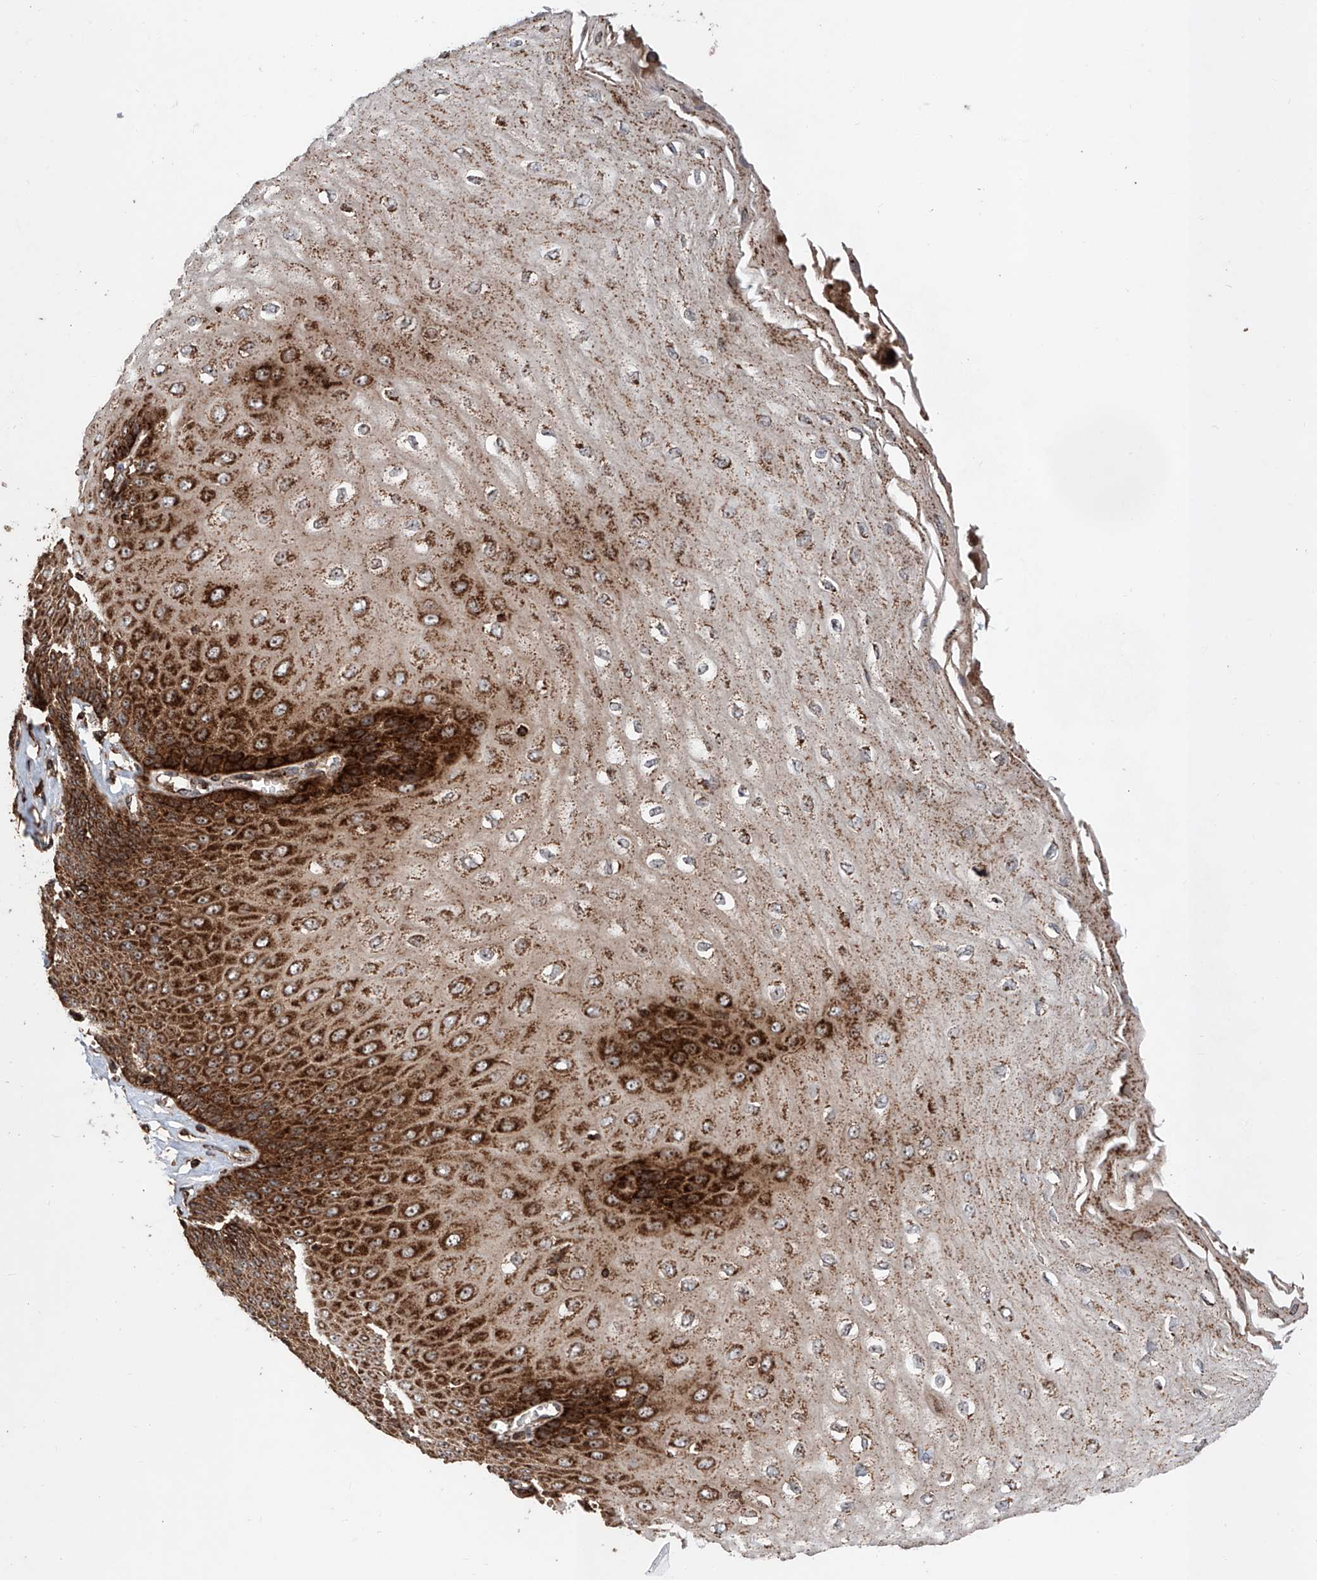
{"staining": {"intensity": "strong", "quantity": ">75%", "location": "cytoplasmic/membranous"}, "tissue": "esophagus", "cell_type": "Squamous epithelial cells", "image_type": "normal", "snomed": [{"axis": "morphology", "description": "Normal tissue, NOS"}, {"axis": "topography", "description": "Esophagus"}], "caption": "IHC photomicrograph of normal esophagus: esophagus stained using IHC displays high levels of strong protein expression localized specifically in the cytoplasmic/membranous of squamous epithelial cells, appearing as a cytoplasmic/membranous brown color.", "gene": "PISD", "patient": {"sex": "male", "age": 60}}